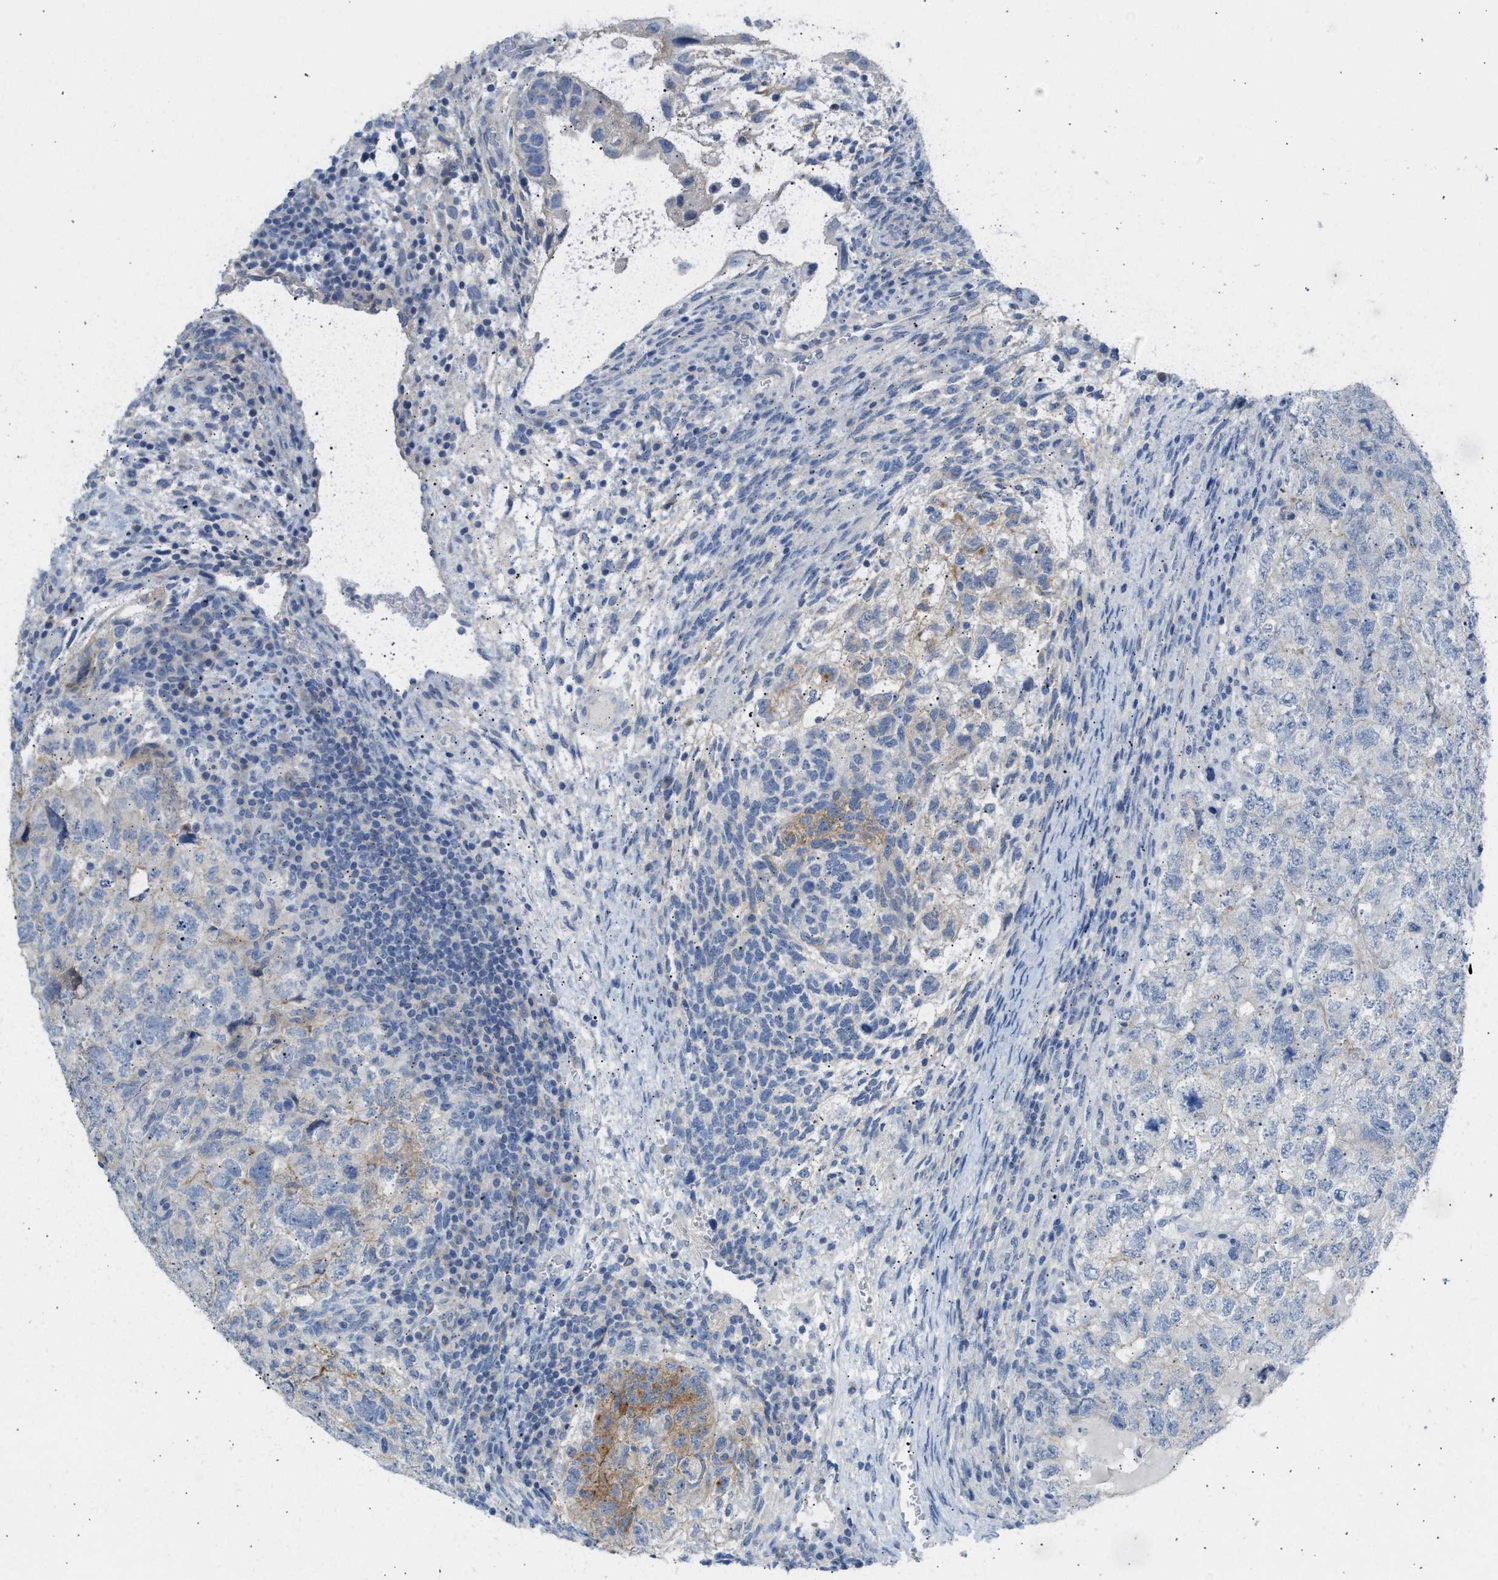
{"staining": {"intensity": "moderate", "quantity": "<25%", "location": "cytoplasmic/membranous"}, "tissue": "testis cancer", "cell_type": "Tumor cells", "image_type": "cancer", "snomed": [{"axis": "morphology", "description": "Carcinoma, Embryonal, NOS"}, {"axis": "topography", "description": "Testis"}], "caption": "Immunohistochemistry (IHC) histopathology image of testis cancer (embryonal carcinoma) stained for a protein (brown), which demonstrates low levels of moderate cytoplasmic/membranous staining in approximately <25% of tumor cells.", "gene": "ERBB2", "patient": {"sex": "male", "age": 36}}